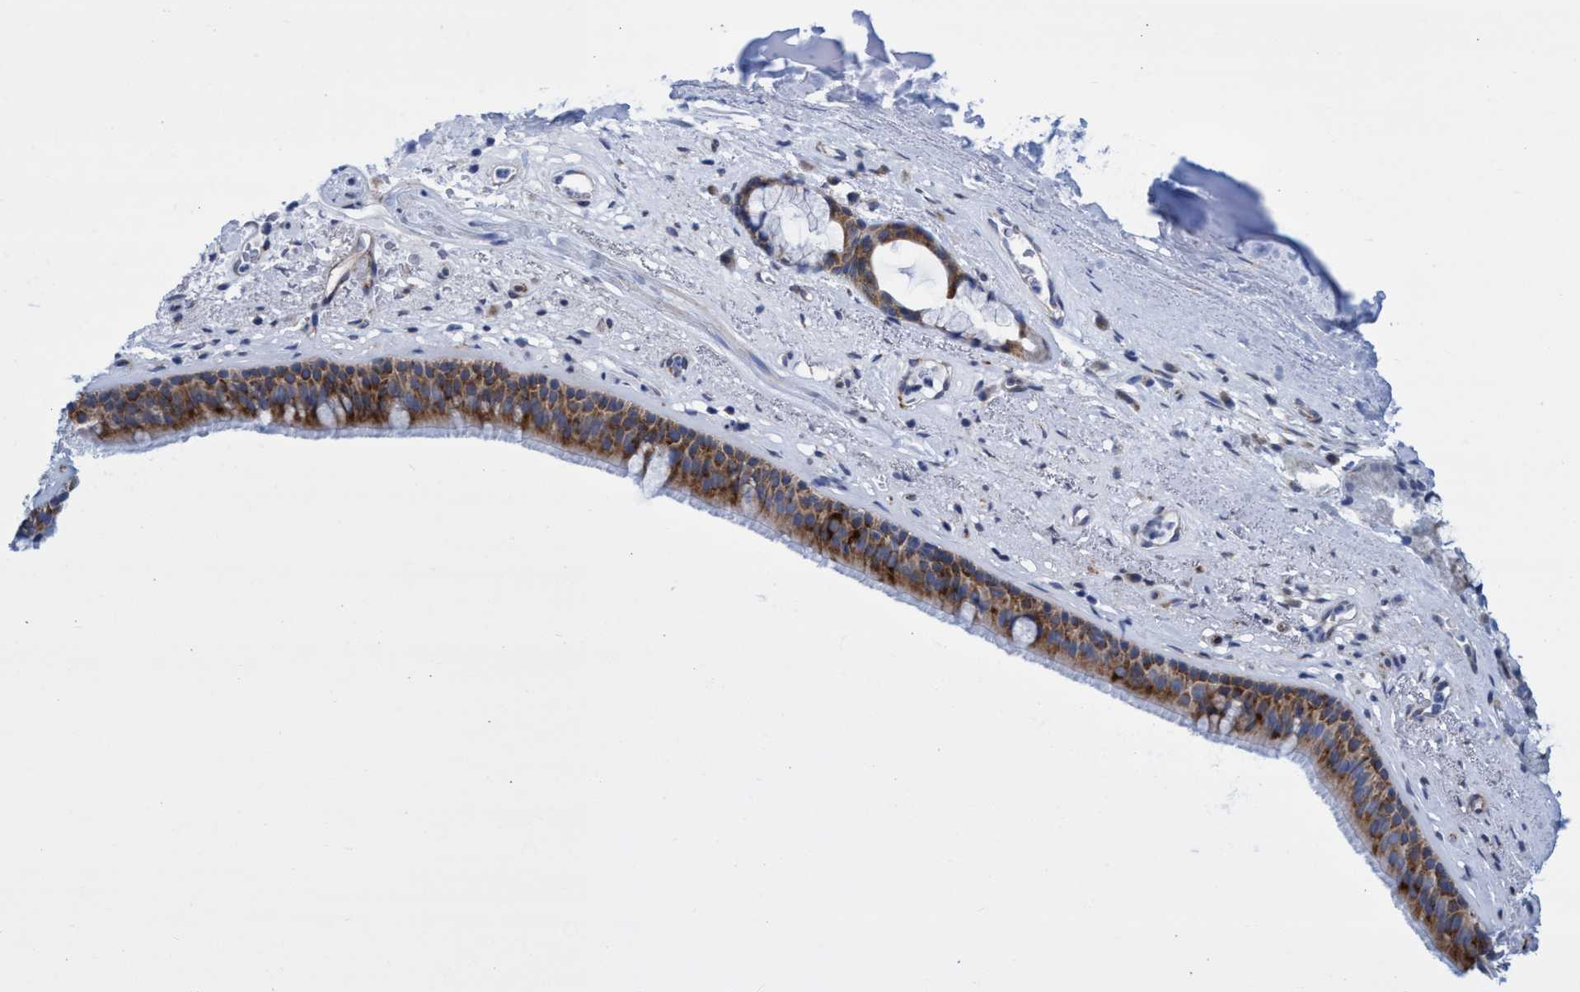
{"staining": {"intensity": "moderate", "quantity": ">75%", "location": "cytoplasmic/membranous"}, "tissue": "bronchus", "cell_type": "Respiratory epithelial cells", "image_type": "normal", "snomed": [{"axis": "morphology", "description": "Normal tissue, NOS"}, {"axis": "topography", "description": "Cartilage tissue"}], "caption": "About >75% of respiratory epithelial cells in benign human bronchus reveal moderate cytoplasmic/membranous protein expression as visualized by brown immunohistochemical staining.", "gene": "R3HCC1", "patient": {"sex": "female", "age": 63}}